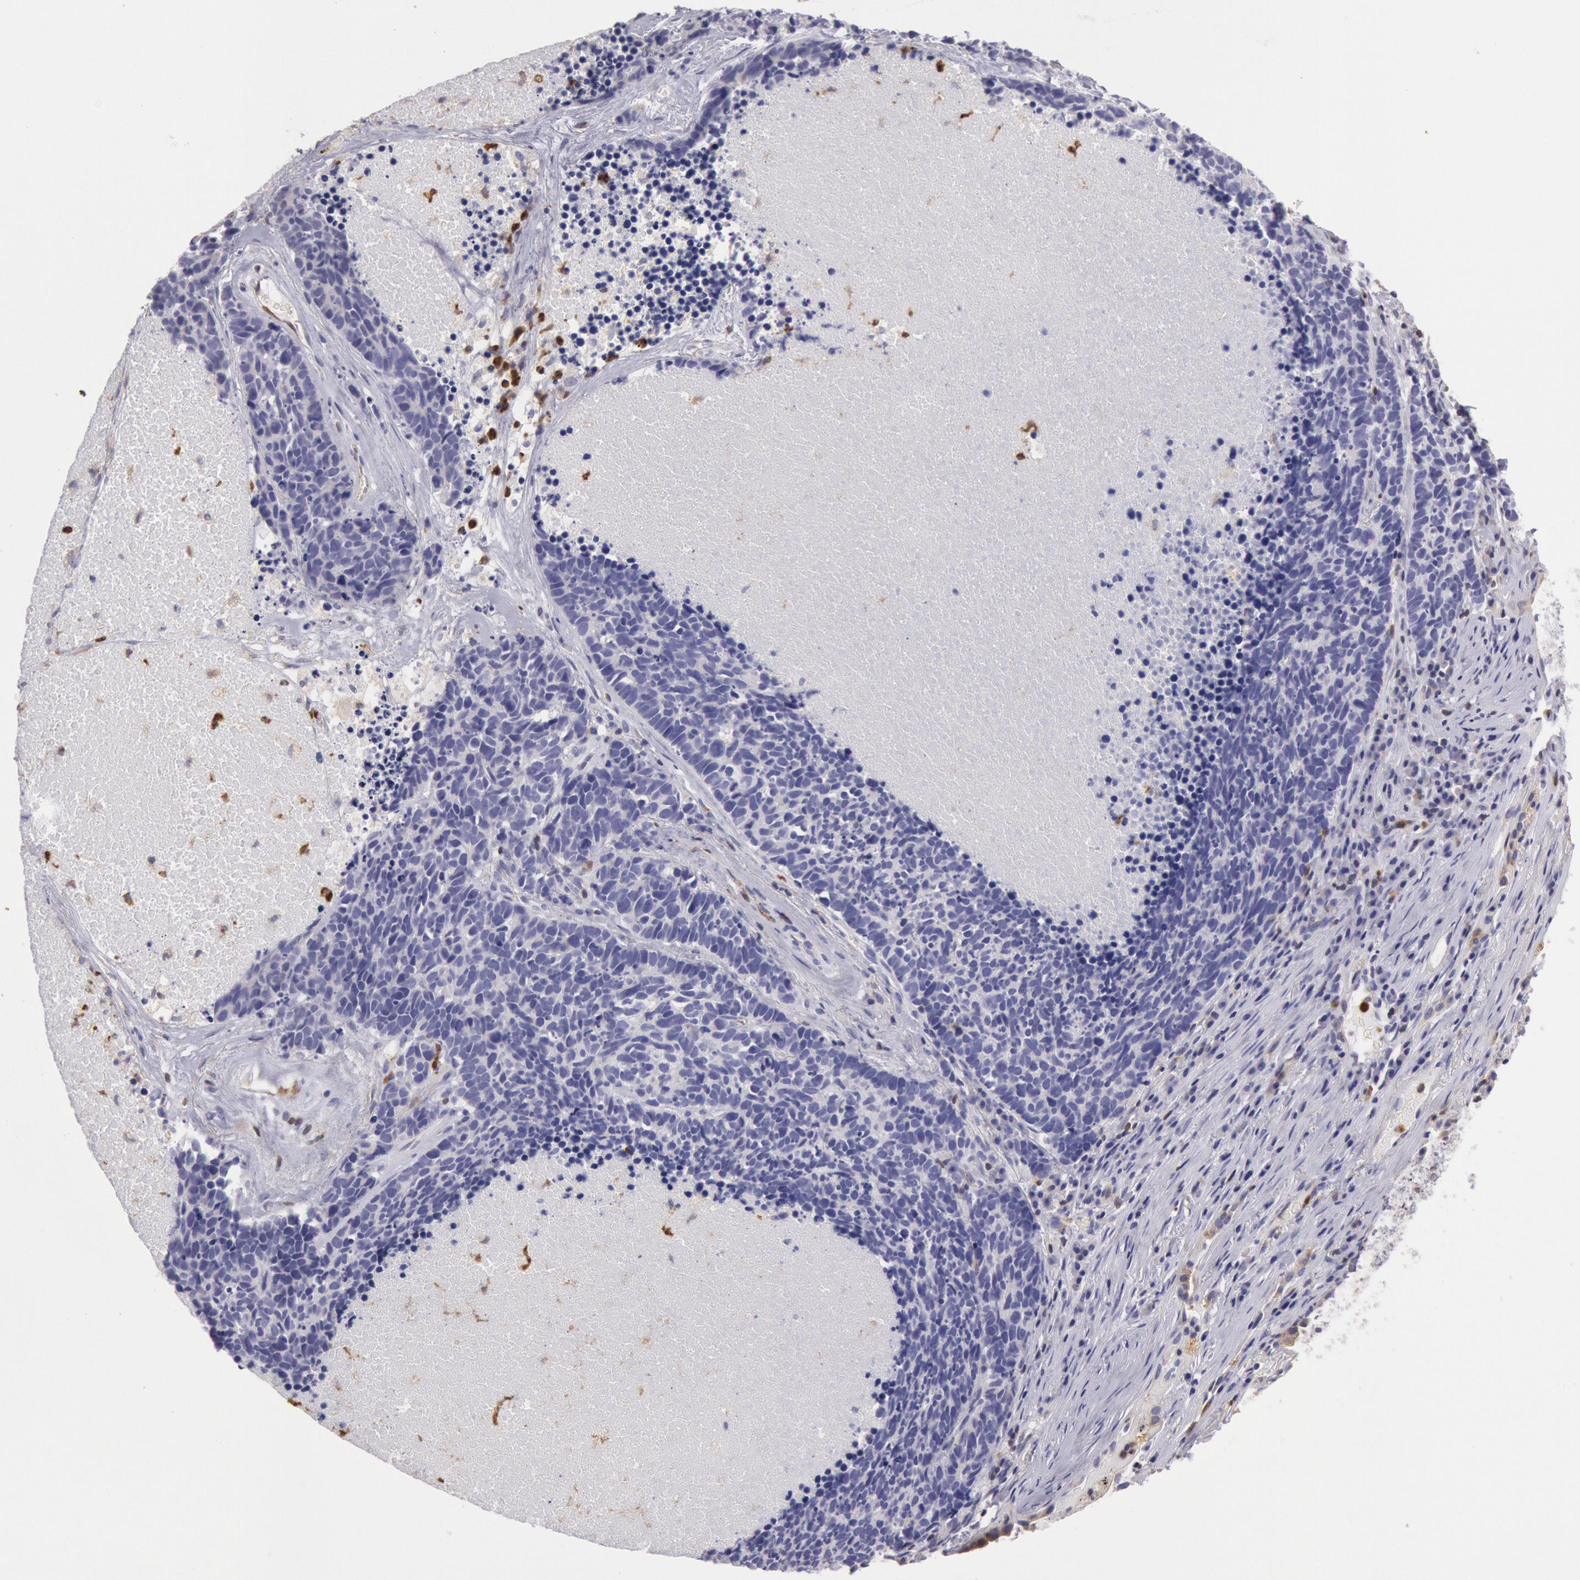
{"staining": {"intensity": "negative", "quantity": "none", "location": "none"}, "tissue": "lung cancer", "cell_type": "Tumor cells", "image_type": "cancer", "snomed": [{"axis": "morphology", "description": "Neoplasm, malignant, NOS"}, {"axis": "topography", "description": "Lung"}], "caption": "Image shows no significant protein staining in tumor cells of lung cancer.", "gene": "RAB27A", "patient": {"sex": "female", "age": 75}}